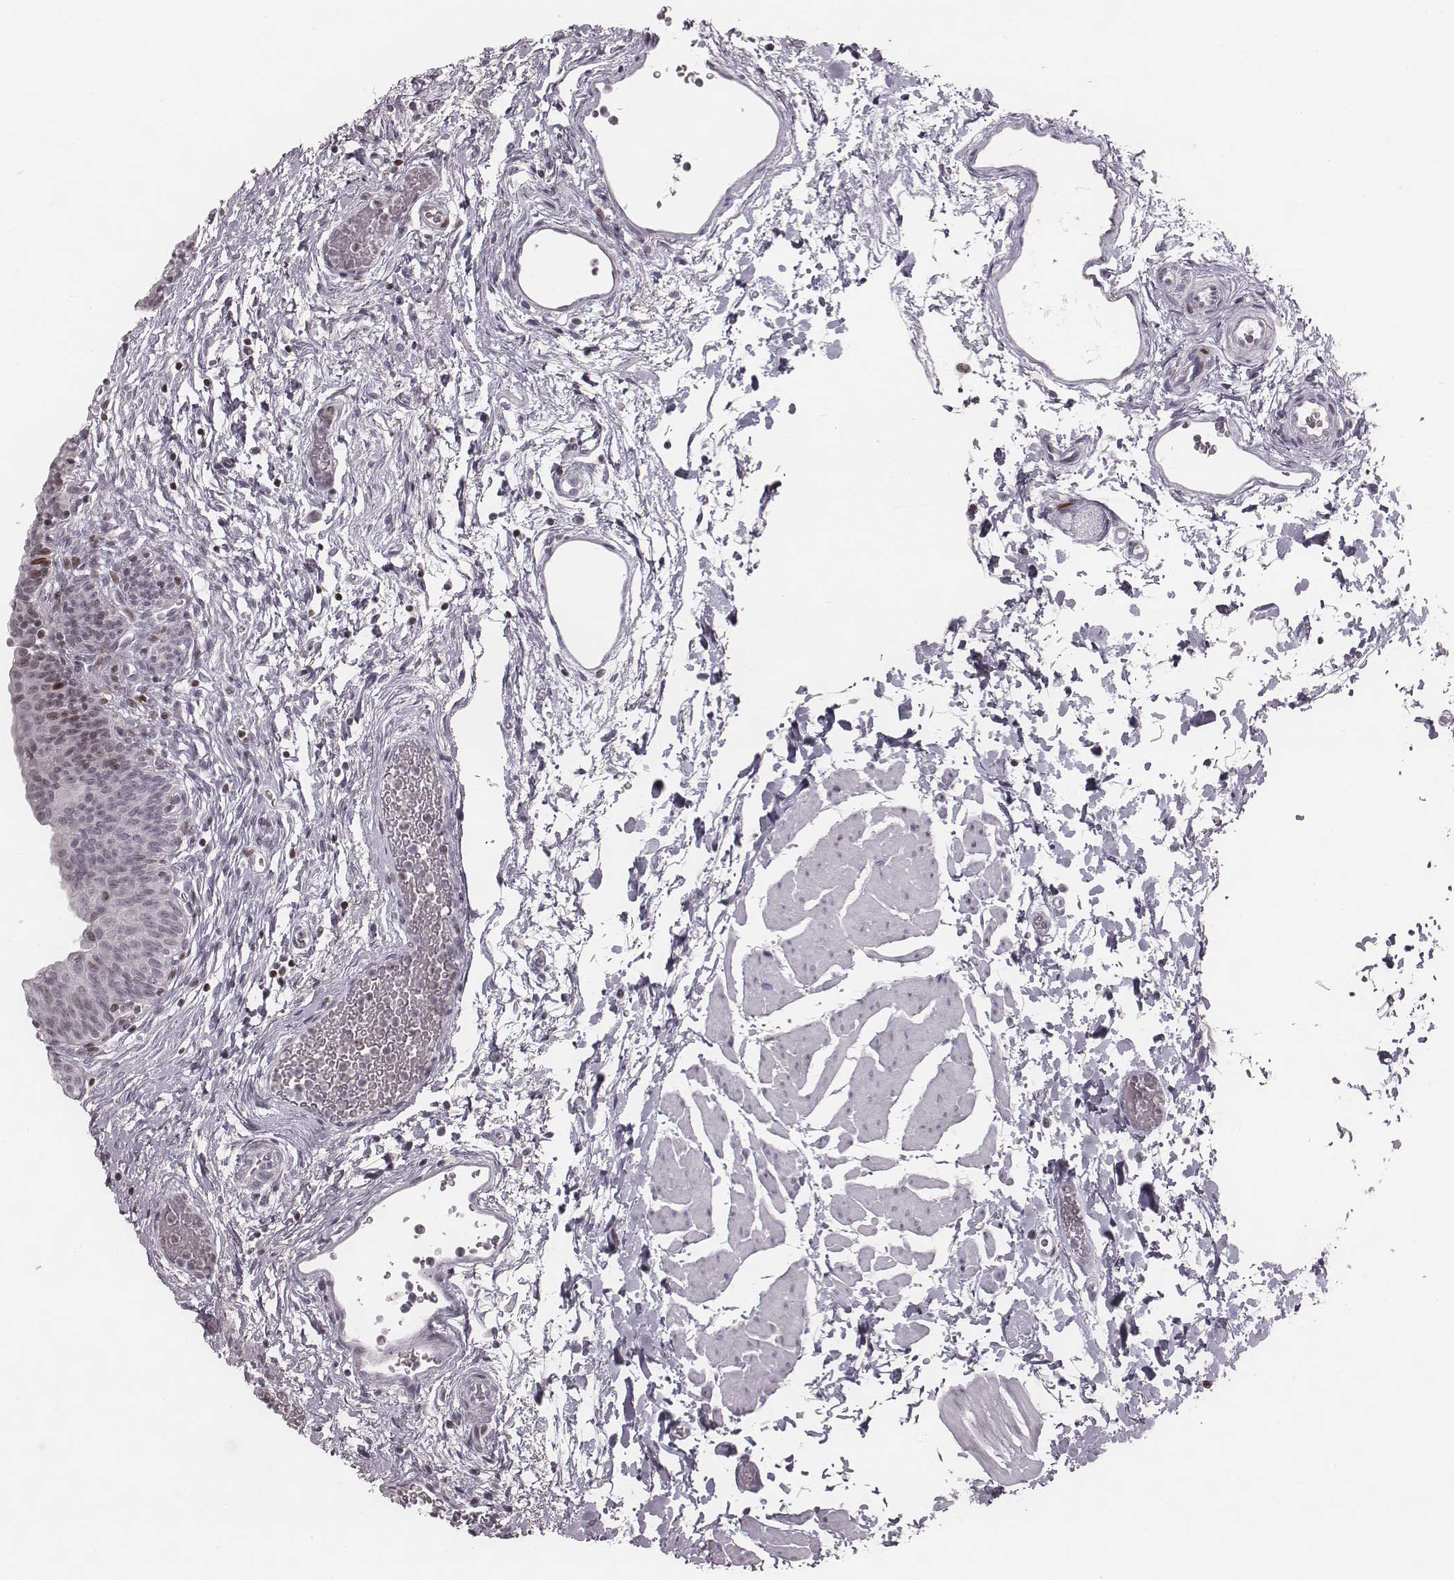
{"staining": {"intensity": "weak", "quantity": "<25%", "location": "nuclear"}, "tissue": "urinary bladder", "cell_type": "Urothelial cells", "image_type": "normal", "snomed": [{"axis": "morphology", "description": "Normal tissue, NOS"}, {"axis": "topography", "description": "Urinary bladder"}], "caption": "Protein analysis of benign urinary bladder demonstrates no significant positivity in urothelial cells.", "gene": "NDC1", "patient": {"sex": "male", "age": 56}}